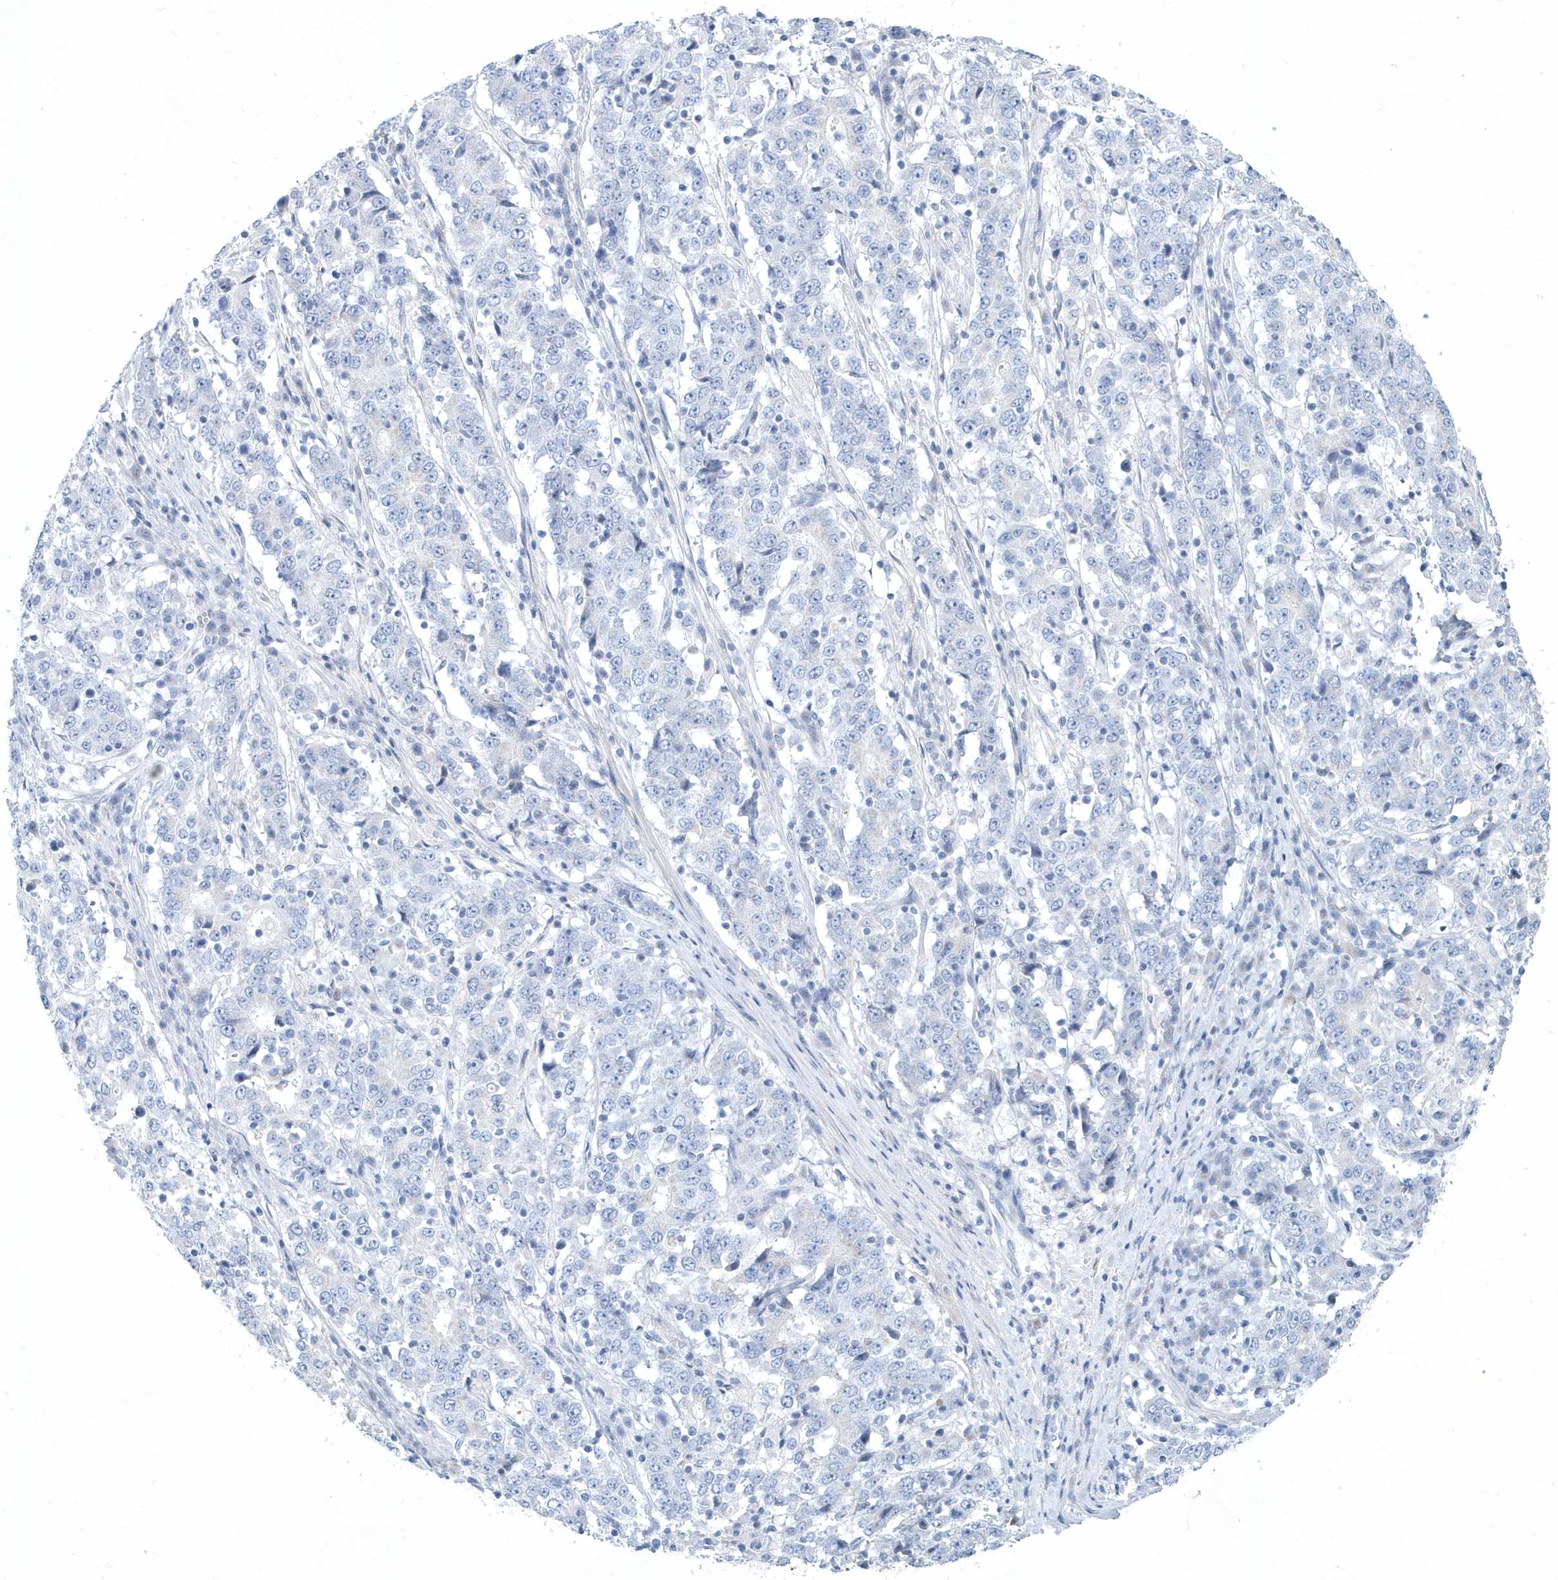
{"staining": {"intensity": "negative", "quantity": "none", "location": "none"}, "tissue": "stomach cancer", "cell_type": "Tumor cells", "image_type": "cancer", "snomed": [{"axis": "morphology", "description": "Adenocarcinoma, NOS"}, {"axis": "topography", "description": "Stomach"}], "caption": "IHC image of stomach cancer stained for a protein (brown), which reveals no expression in tumor cells. Brightfield microscopy of immunohistochemistry (IHC) stained with DAB (brown) and hematoxylin (blue), captured at high magnification.", "gene": "SPATA18", "patient": {"sex": "male", "age": 59}}